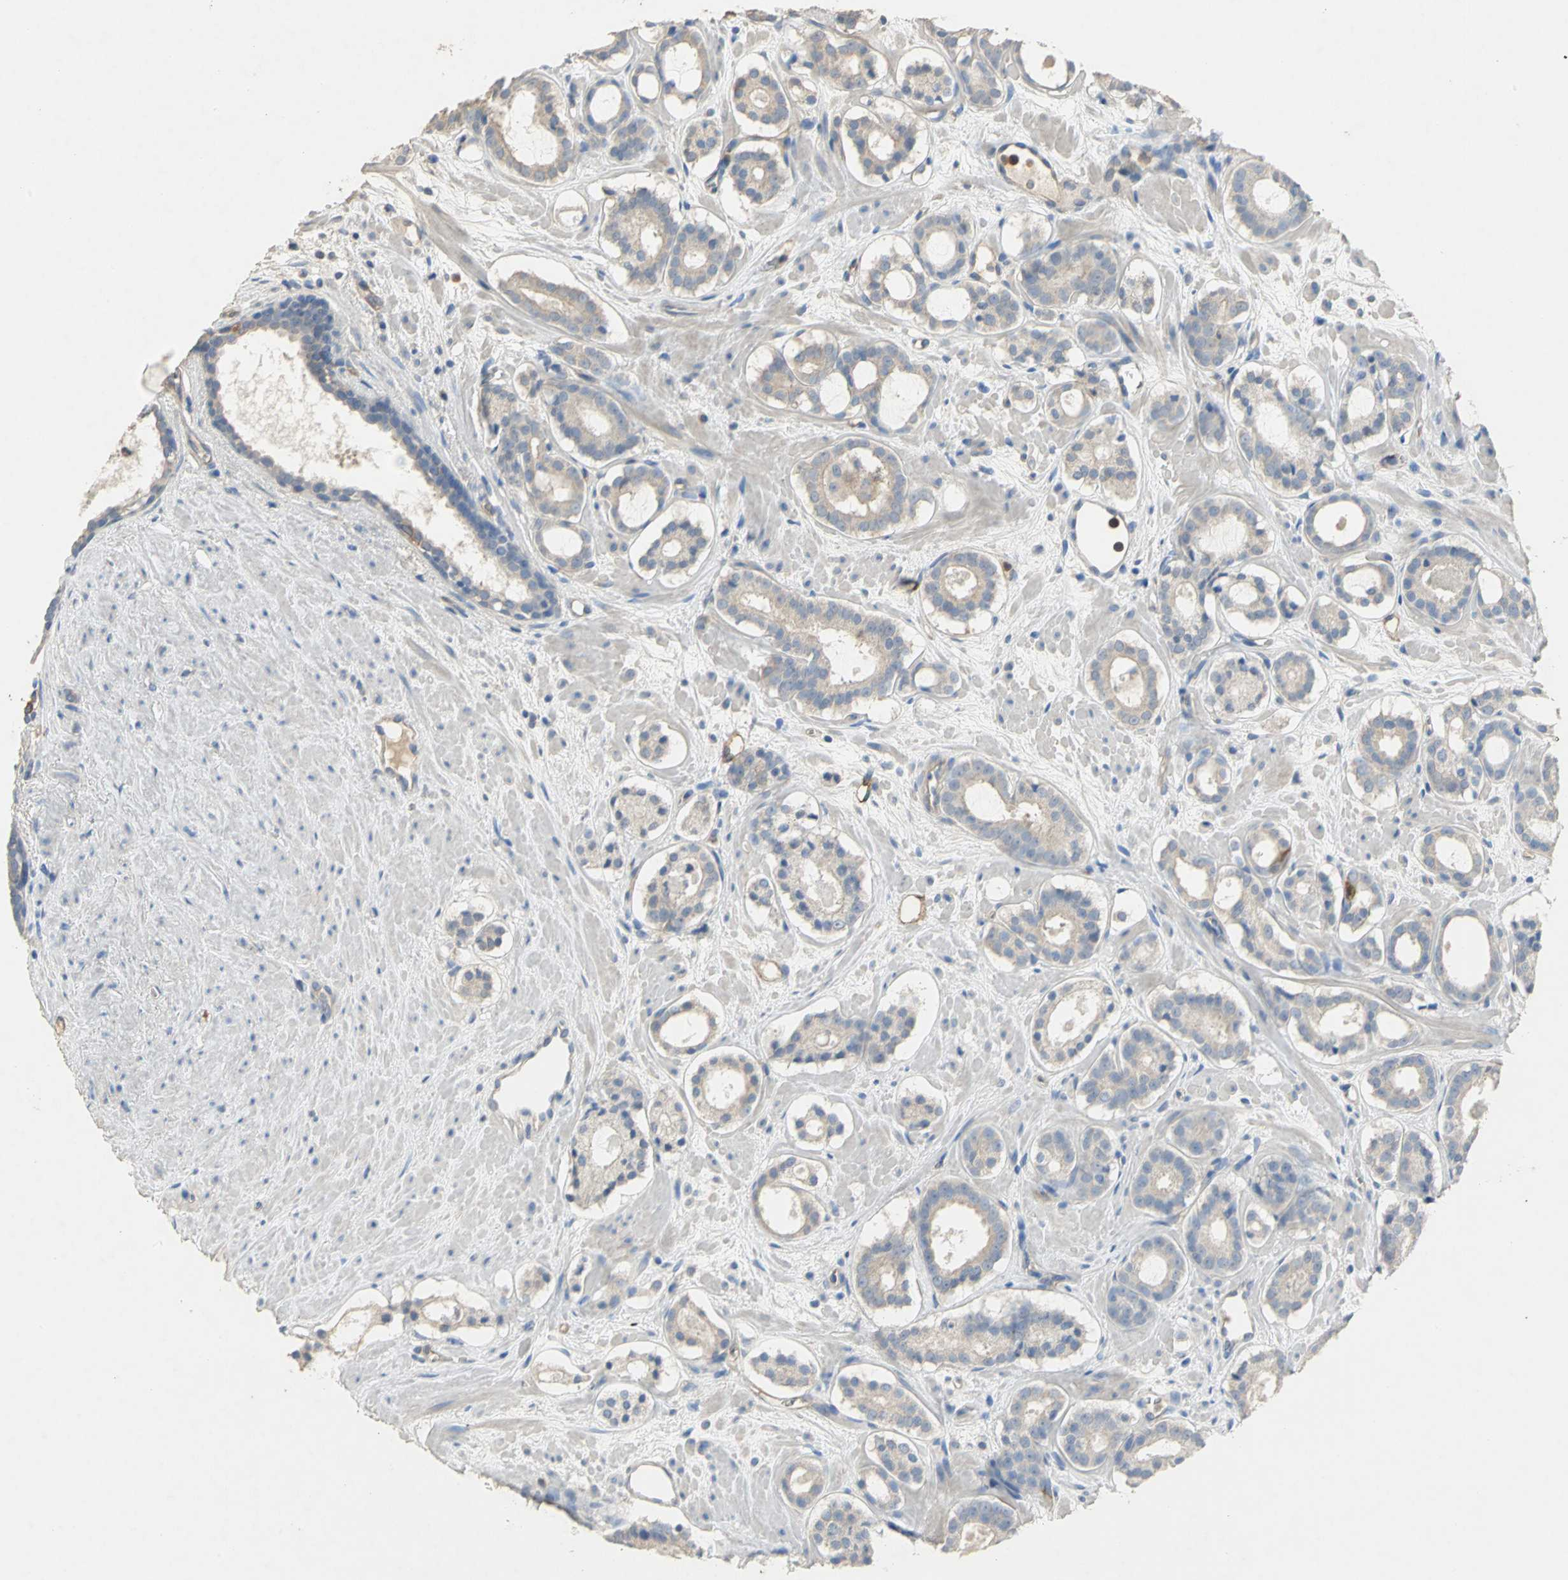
{"staining": {"intensity": "weak", "quantity": ">75%", "location": "cytoplasmic/membranous"}, "tissue": "prostate cancer", "cell_type": "Tumor cells", "image_type": "cancer", "snomed": [{"axis": "morphology", "description": "Adenocarcinoma, Low grade"}, {"axis": "topography", "description": "Prostate"}], "caption": "Immunohistochemistry (IHC) photomicrograph of neoplastic tissue: low-grade adenocarcinoma (prostate) stained using IHC displays low levels of weak protein expression localized specifically in the cytoplasmic/membranous of tumor cells, appearing as a cytoplasmic/membranous brown color.", "gene": "DLGAP5", "patient": {"sex": "male", "age": 57}}